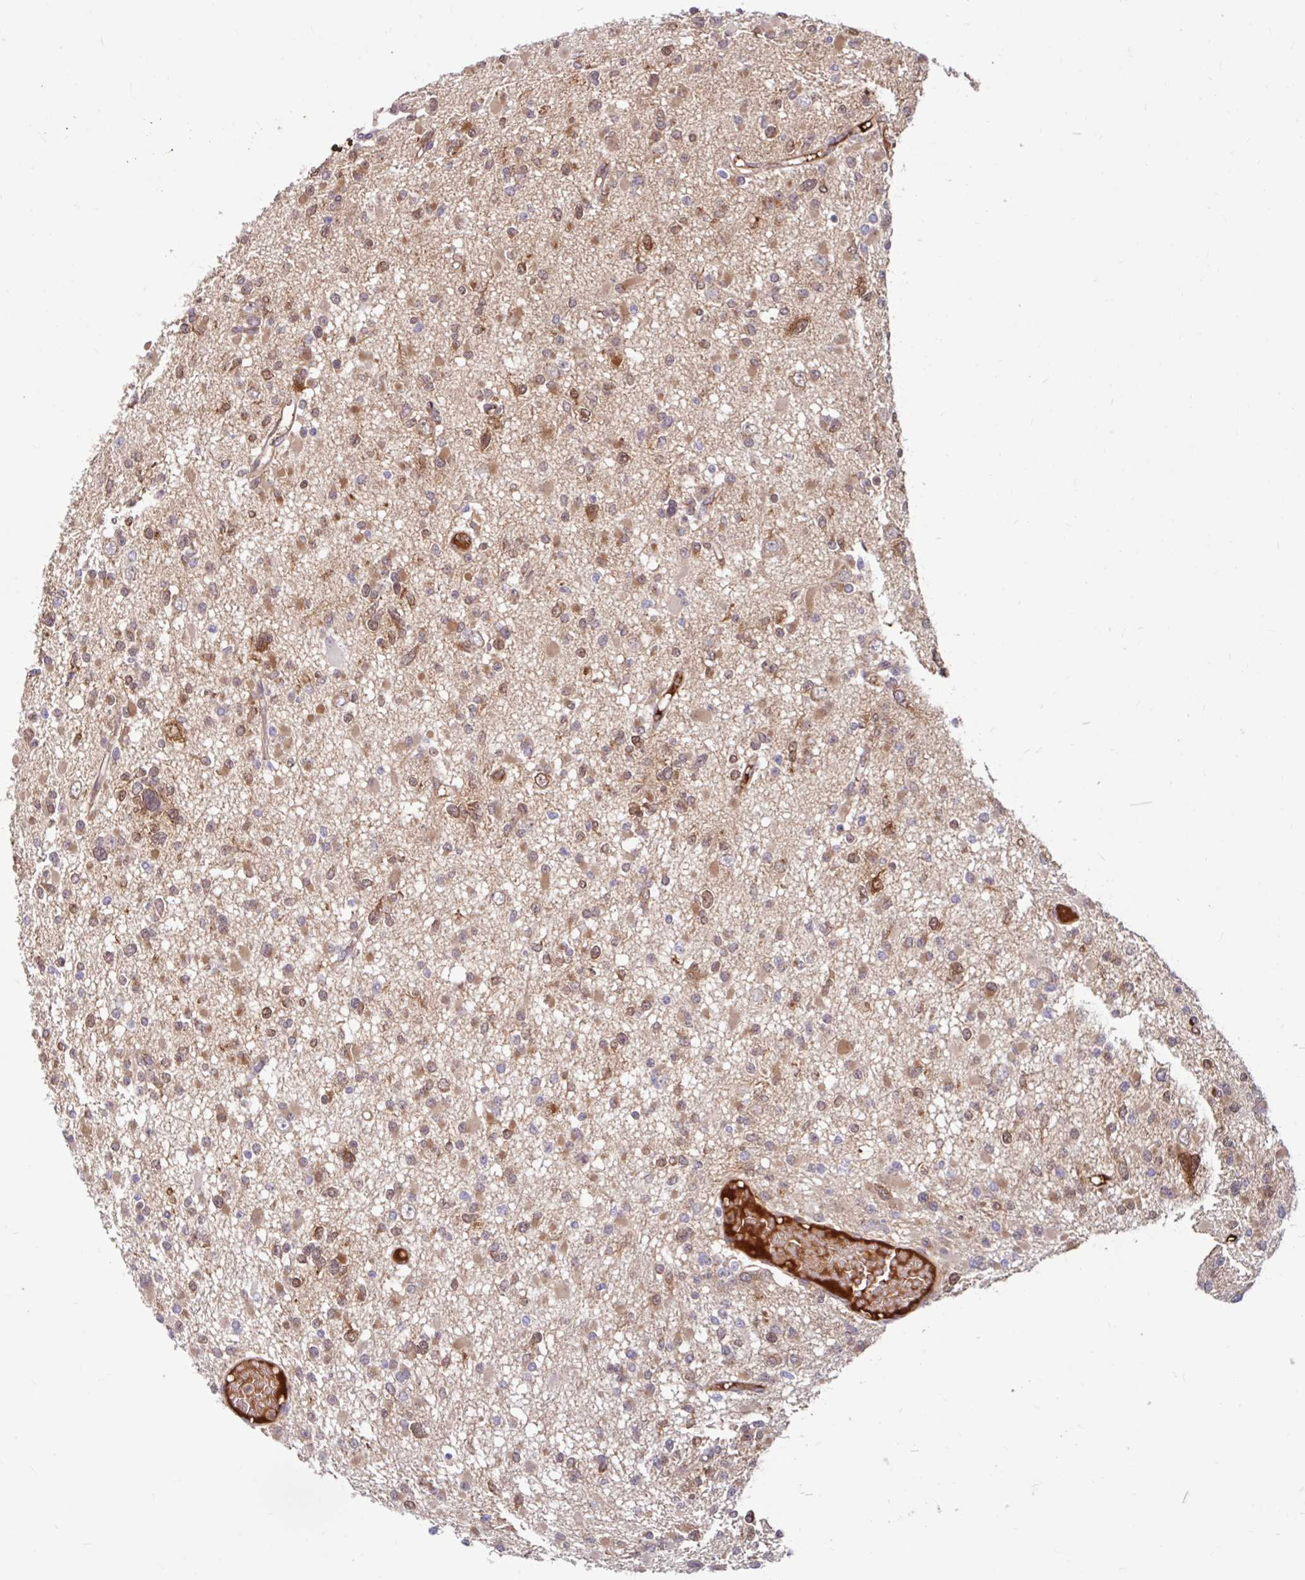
{"staining": {"intensity": "moderate", "quantity": "25%-75%", "location": "cytoplasmic/membranous,nuclear"}, "tissue": "glioma", "cell_type": "Tumor cells", "image_type": "cancer", "snomed": [{"axis": "morphology", "description": "Glioma, malignant, Low grade"}, {"axis": "topography", "description": "Brain"}], "caption": "Human glioma stained with a brown dye exhibits moderate cytoplasmic/membranous and nuclear positive positivity in about 25%-75% of tumor cells.", "gene": "BLVRA", "patient": {"sex": "female", "age": 22}}